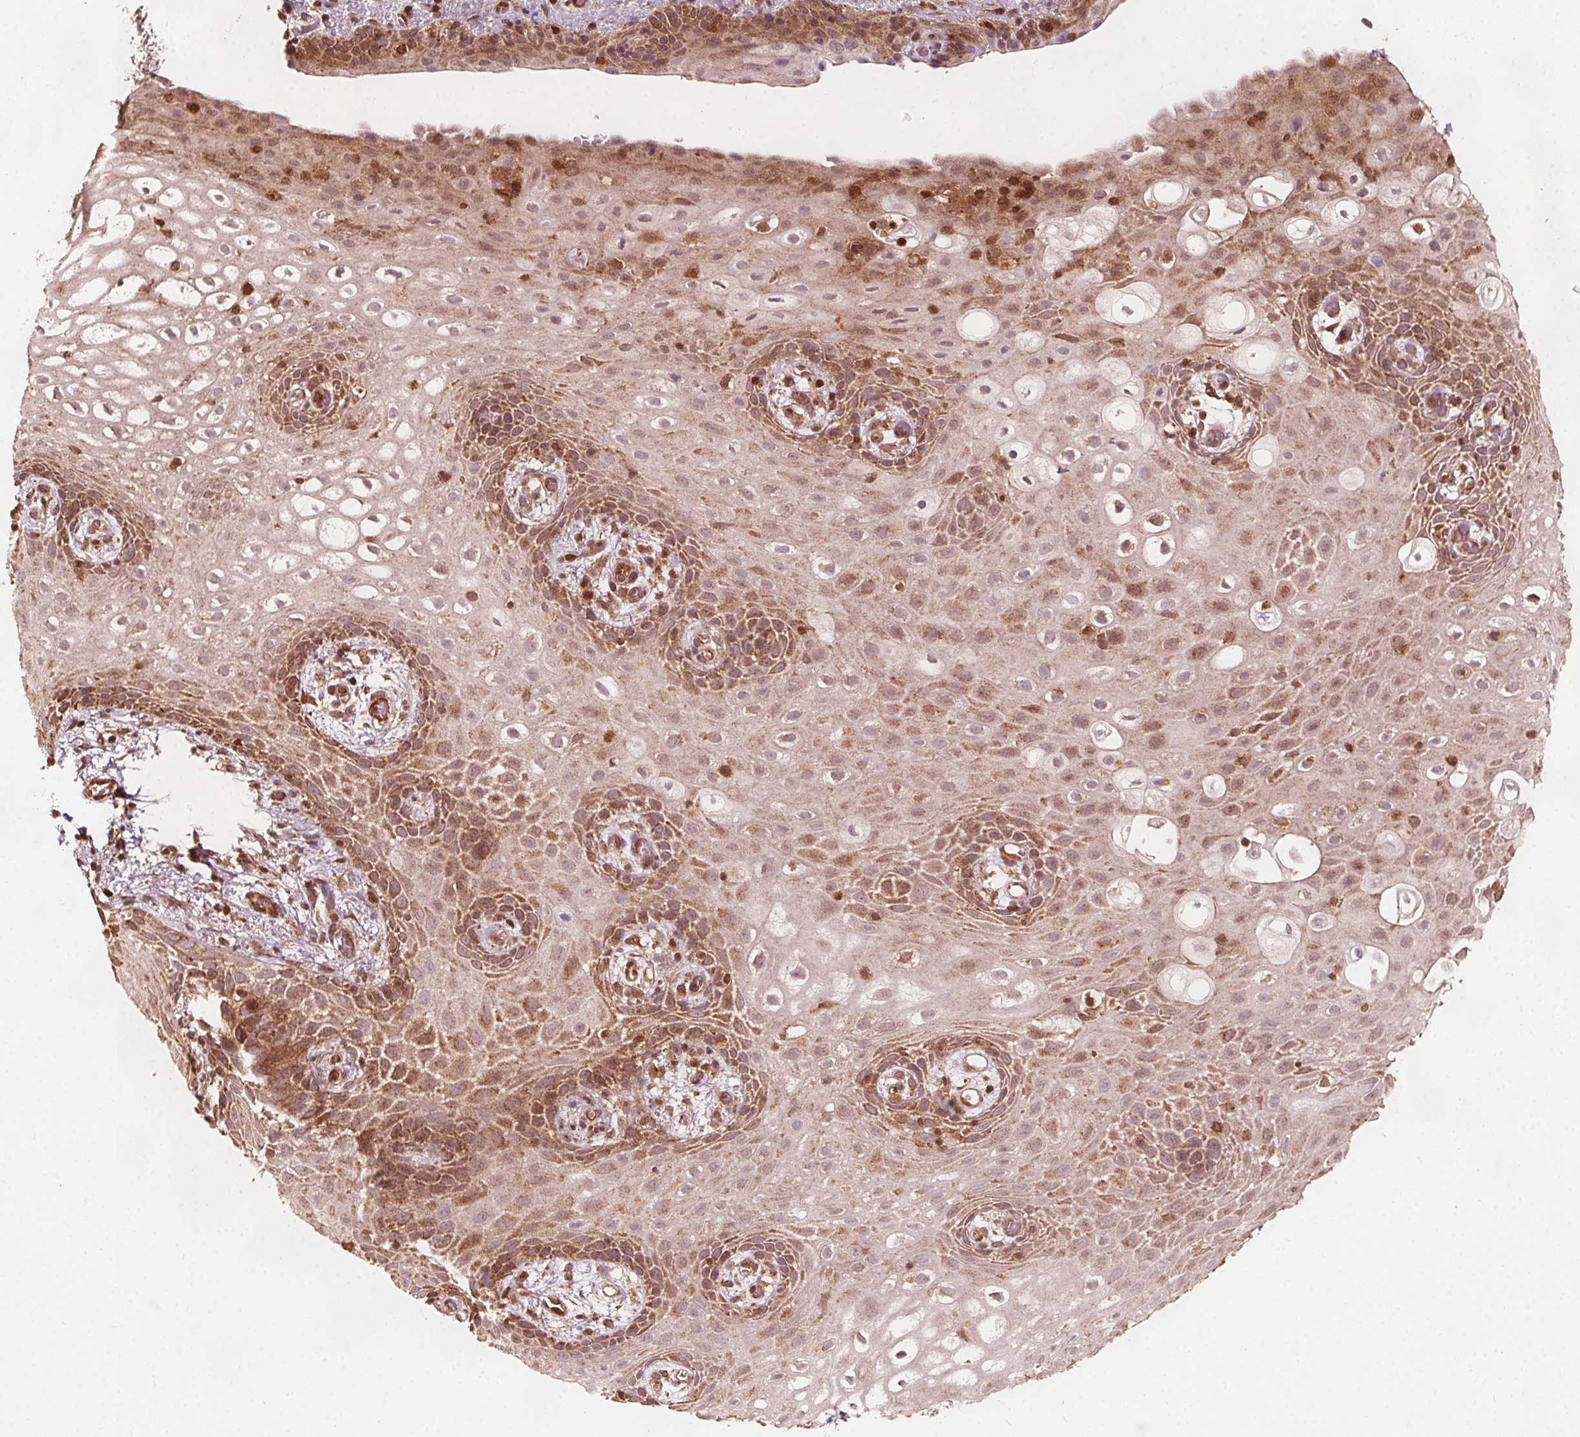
{"staining": {"intensity": "moderate", "quantity": ">75%", "location": "cytoplasmic/membranous"}, "tissue": "skin", "cell_type": "Epidermal cells", "image_type": "normal", "snomed": [{"axis": "morphology", "description": "Normal tissue, NOS"}, {"axis": "topography", "description": "Anal"}], "caption": "This image displays normal skin stained with immunohistochemistry to label a protein in brown. The cytoplasmic/membranous of epidermal cells show moderate positivity for the protein. Nuclei are counter-stained blue.", "gene": "AIP", "patient": {"sex": "female", "age": 46}}